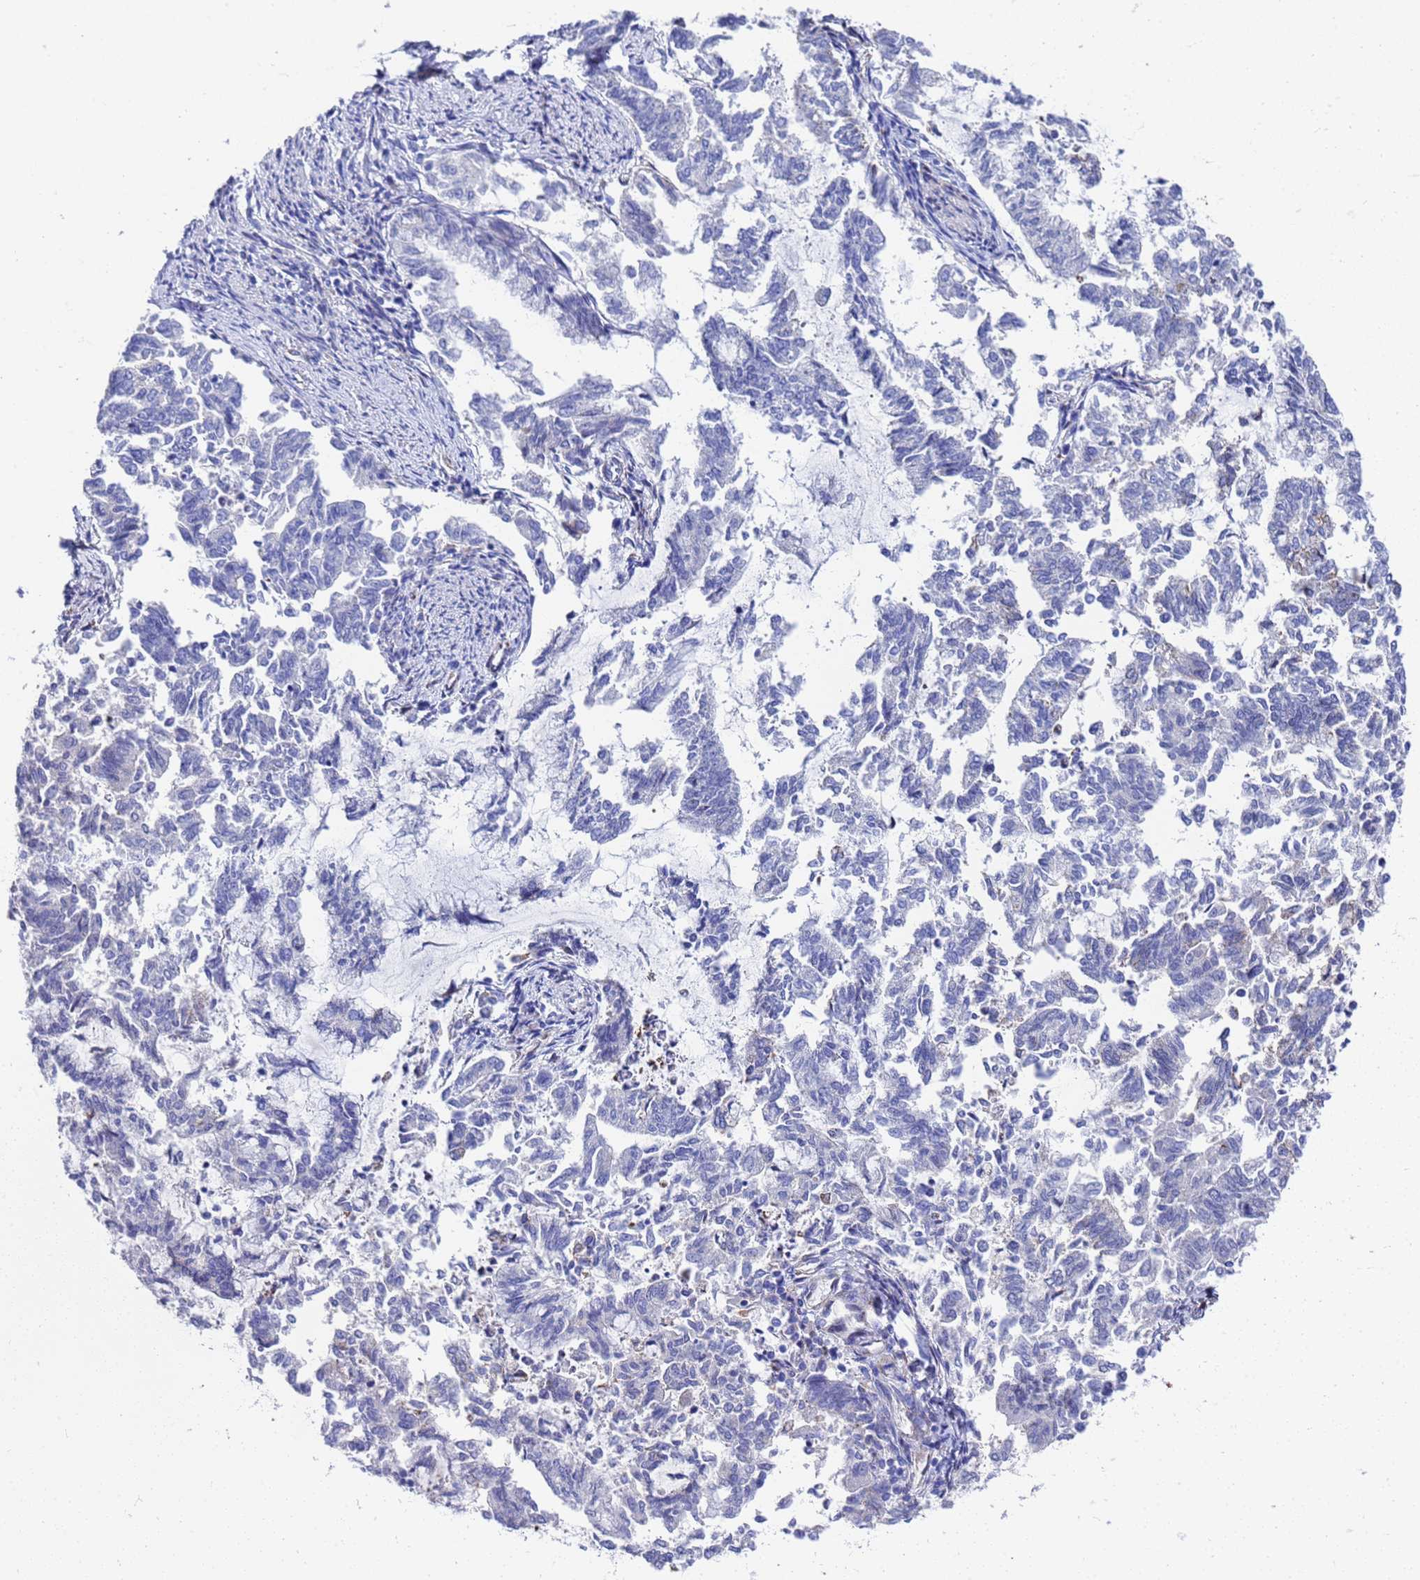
{"staining": {"intensity": "negative", "quantity": "none", "location": "none"}, "tissue": "endometrial cancer", "cell_type": "Tumor cells", "image_type": "cancer", "snomed": [{"axis": "morphology", "description": "Adenocarcinoma, NOS"}, {"axis": "topography", "description": "Endometrium"}], "caption": "There is no significant positivity in tumor cells of endometrial adenocarcinoma.", "gene": "ZNF26", "patient": {"sex": "female", "age": 79}}